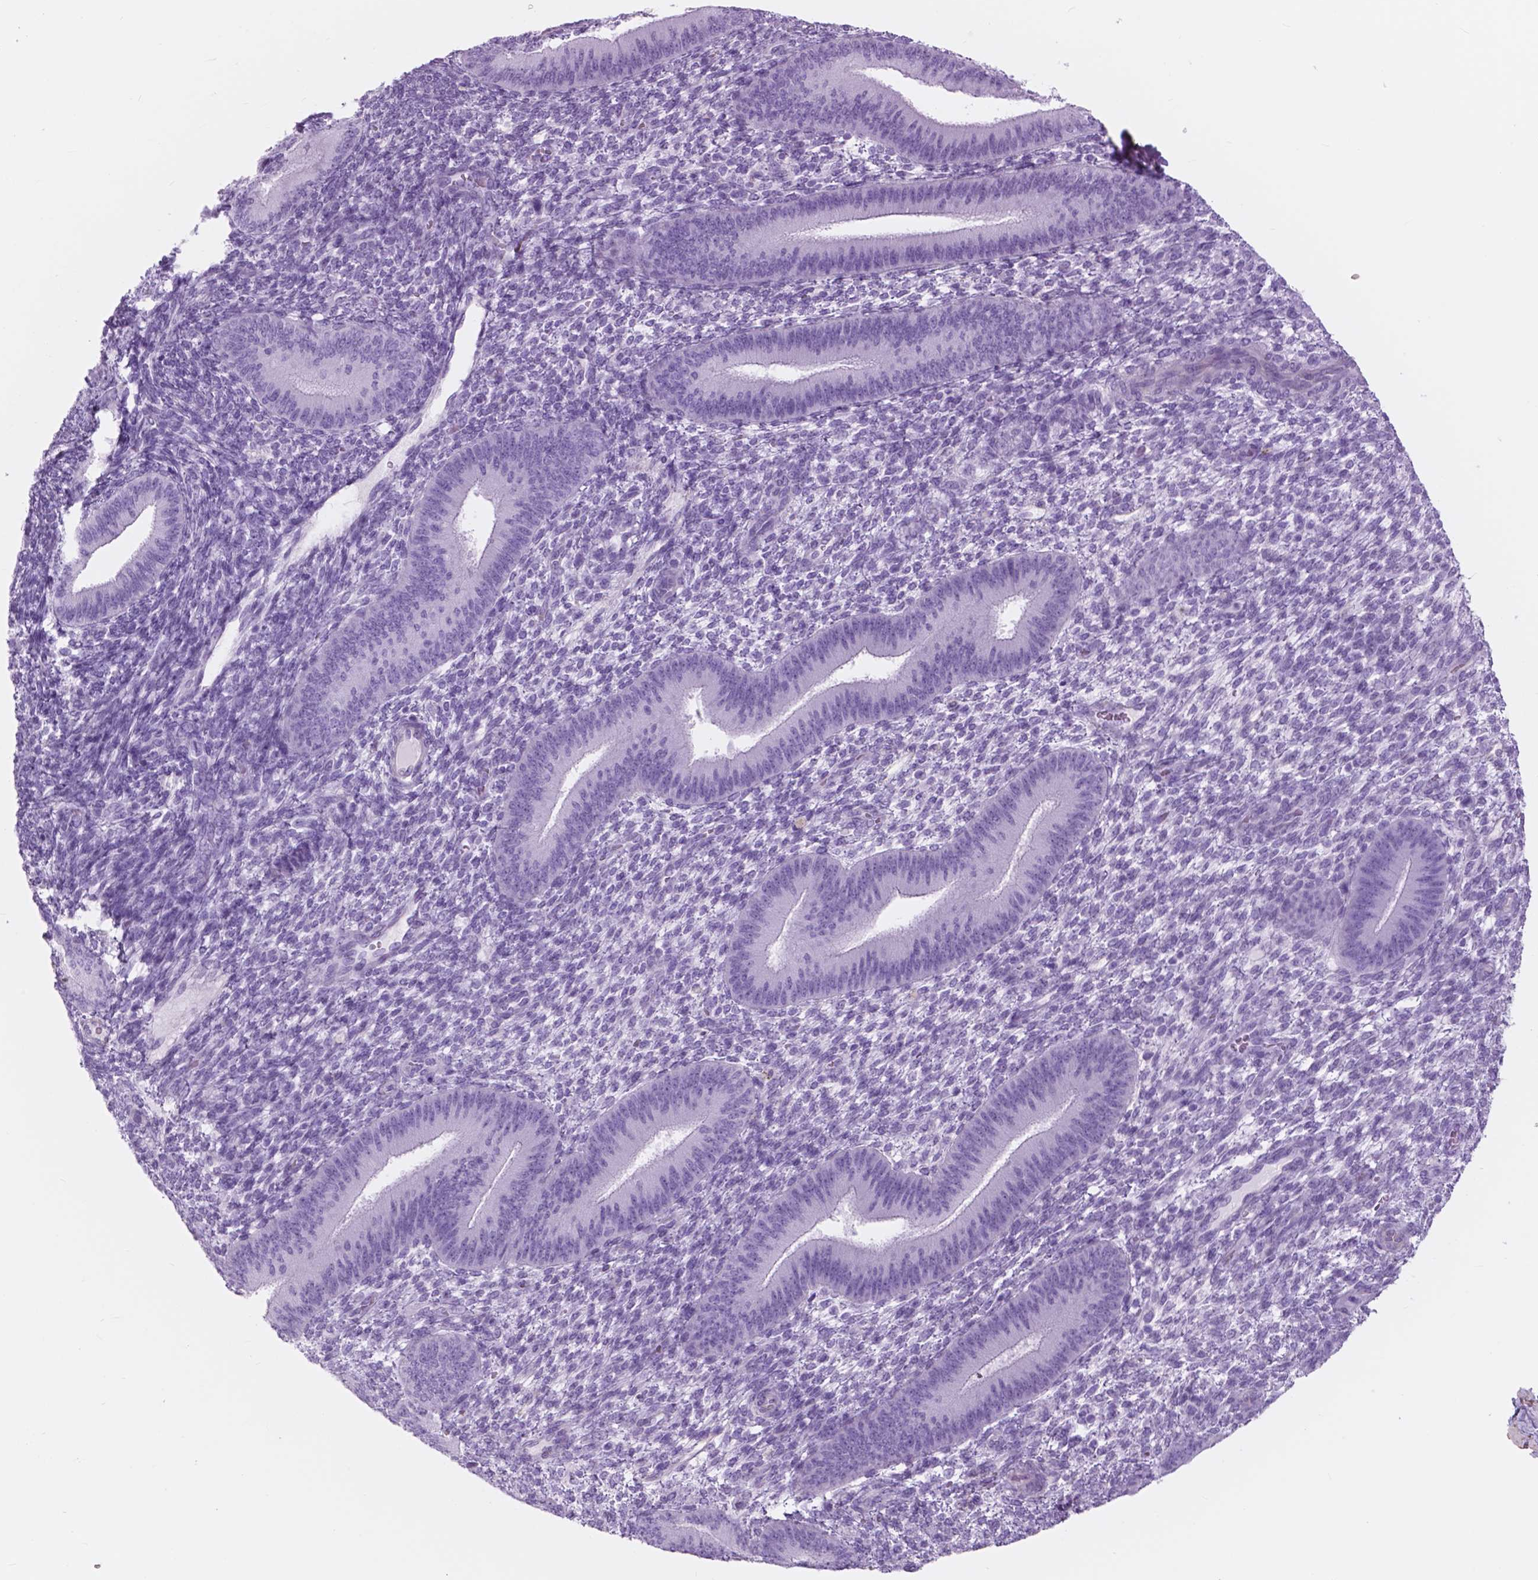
{"staining": {"intensity": "negative", "quantity": "none", "location": "none"}, "tissue": "endometrium", "cell_type": "Cells in endometrial stroma", "image_type": "normal", "snomed": [{"axis": "morphology", "description": "Normal tissue, NOS"}, {"axis": "topography", "description": "Endometrium"}], "caption": "Immunohistochemistry image of benign endometrium: human endometrium stained with DAB (3,3'-diaminobenzidine) reveals no significant protein staining in cells in endometrial stroma. Nuclei are stained in blue.", "gene": "FXYD2", "patient": {"sex": "female", "age": 39}}